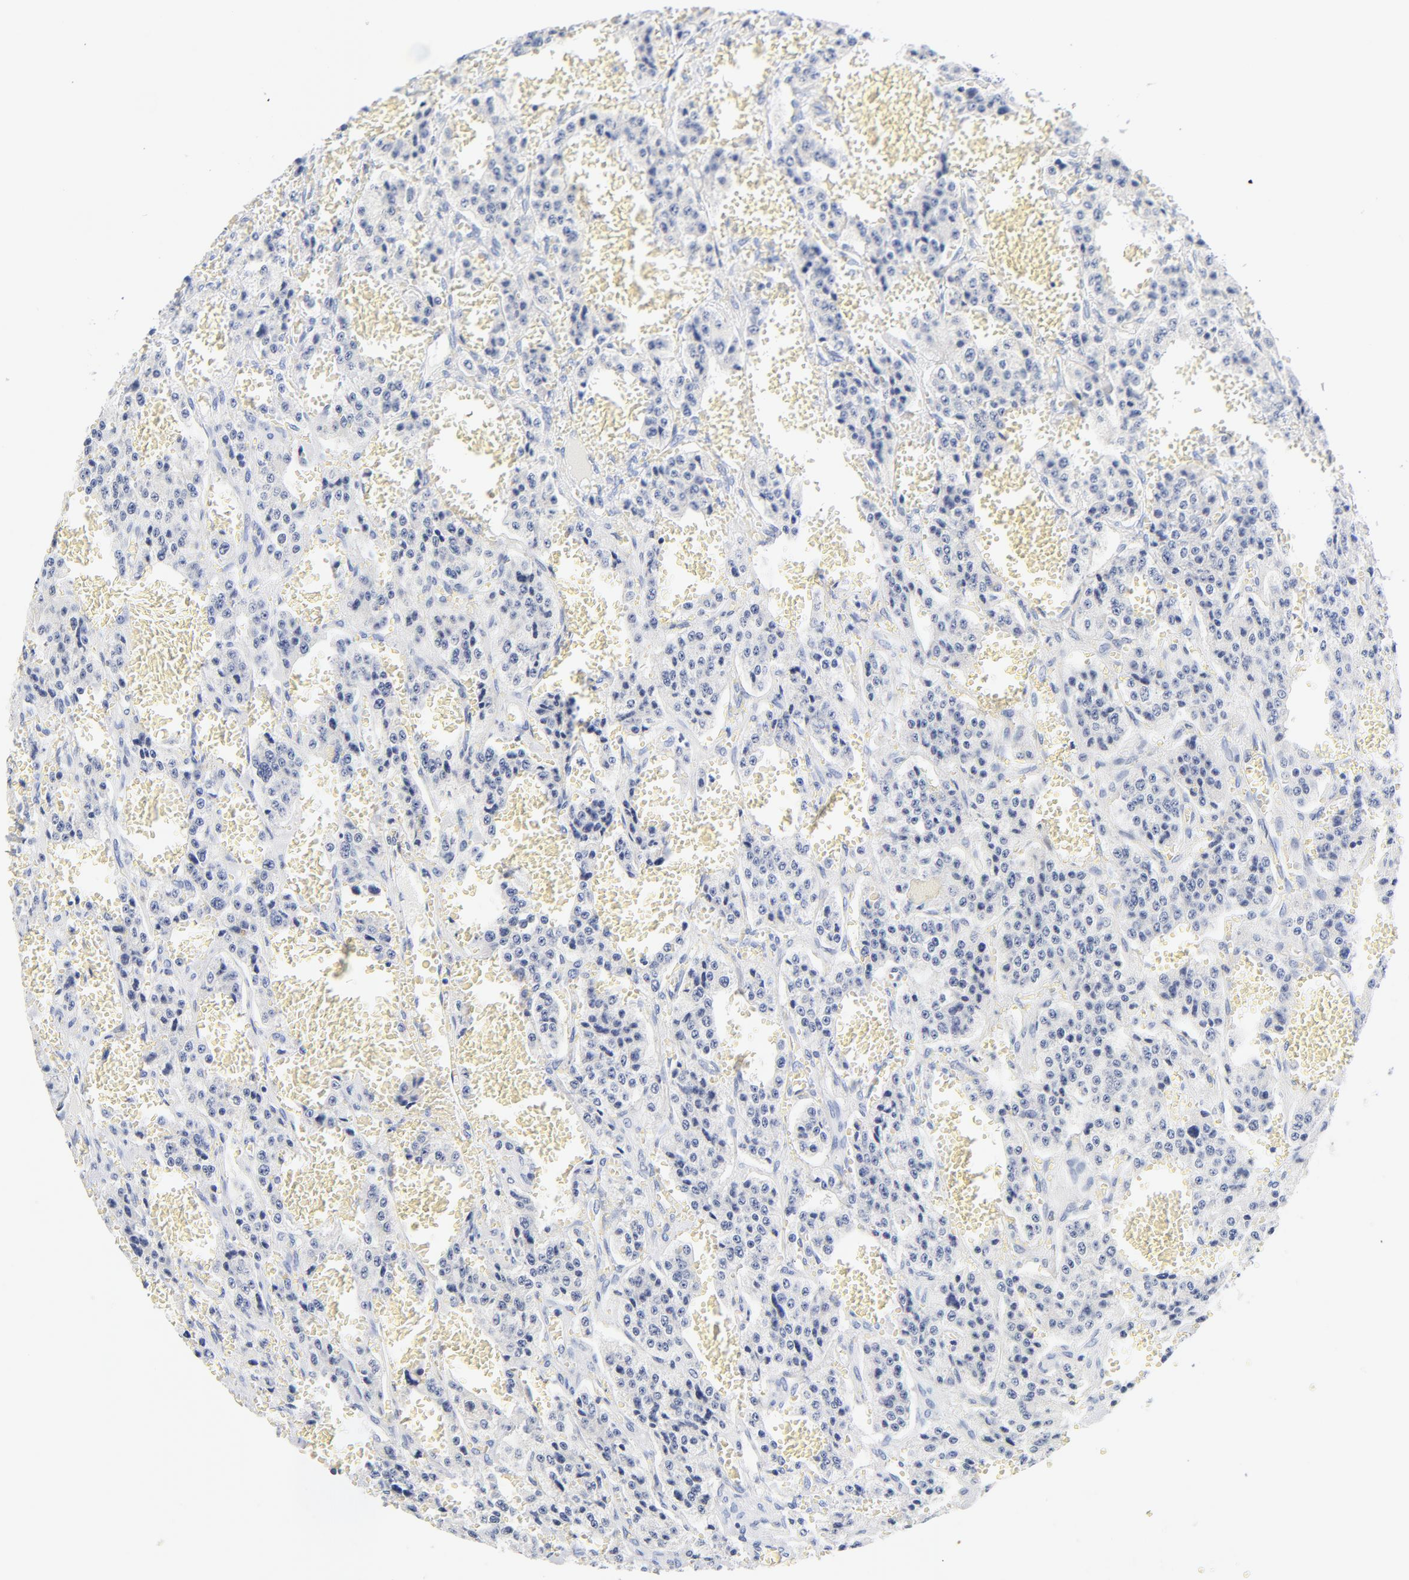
{"staining": {"intensity": "negative", "quantity": "none", "location": "none"}, "tissue": "carcinoid", "cell_type": "Tumor cells", "image_type": "cancer", "snomed": [{"axis": "morphology", "description": "Carcinoid, malignant, NOS"}, {"axis": "topography", "description": "Small intestine"}], "caption": "A micrograph of human carcinoid is negative for staining in tumor cells.", "gene": "CDC20", "patient": {"sex": "male", "age": 52}}